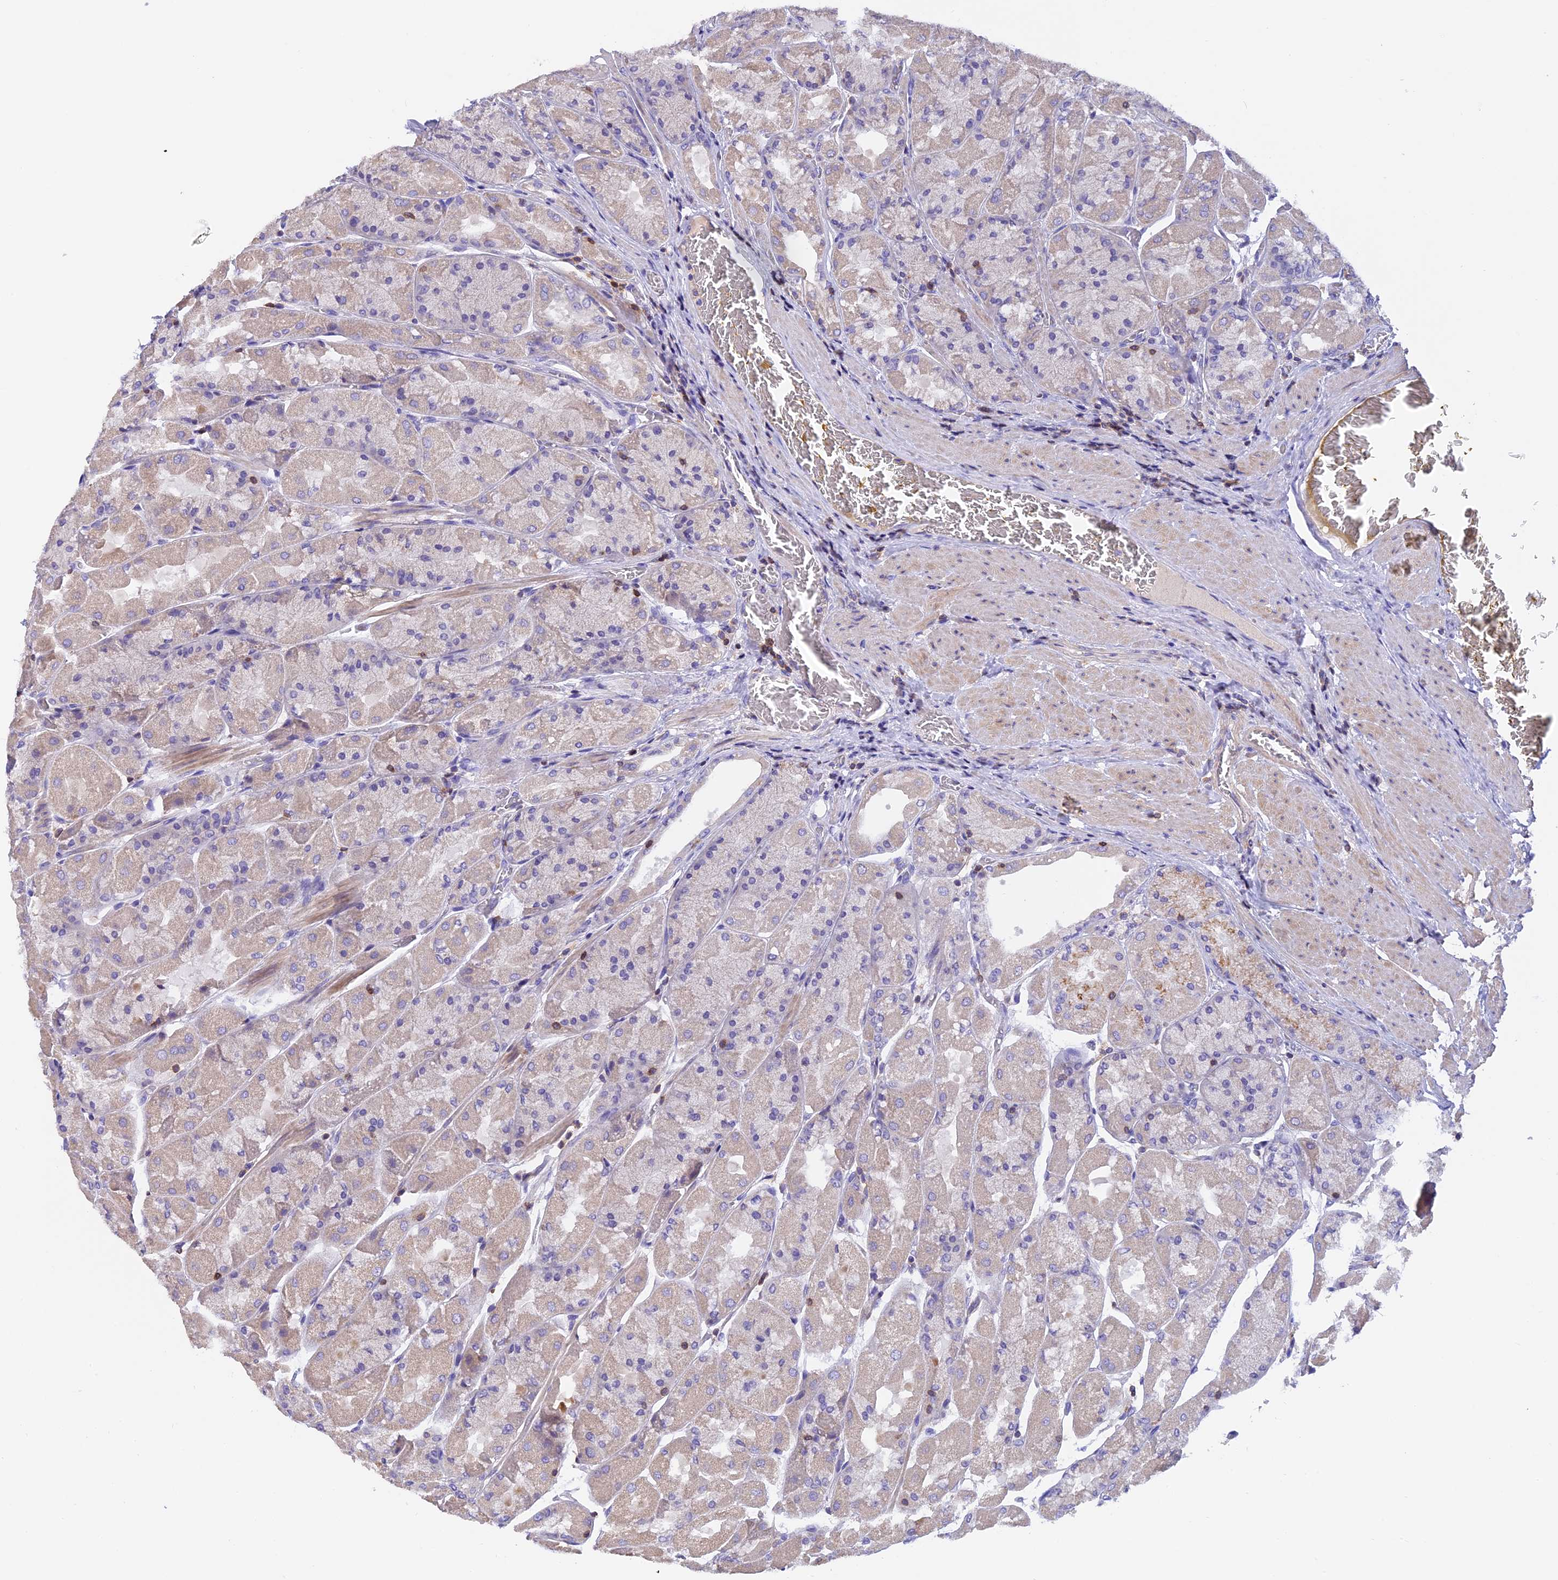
{"staining": {"intensity": "negative", "quantity": "none", "location": "none"}, "tissue": "stomach", "cell_type": "Glandular cells", "image_type": "normal", "snomed": [{"axis": "morphology", "description": "Normal tissue, NOS"}, {"axis": "topography", "description": "Stomach"}], "caption": "There is no significant staining in glandular cells of stomach. (Brightfield microscopy of DAB (3,3'-diaminobenzidine) immunohistochemistry (IHC) at high magnification).", "gene": "LPXN", "patient": {"sex": "female", "age": 61}}